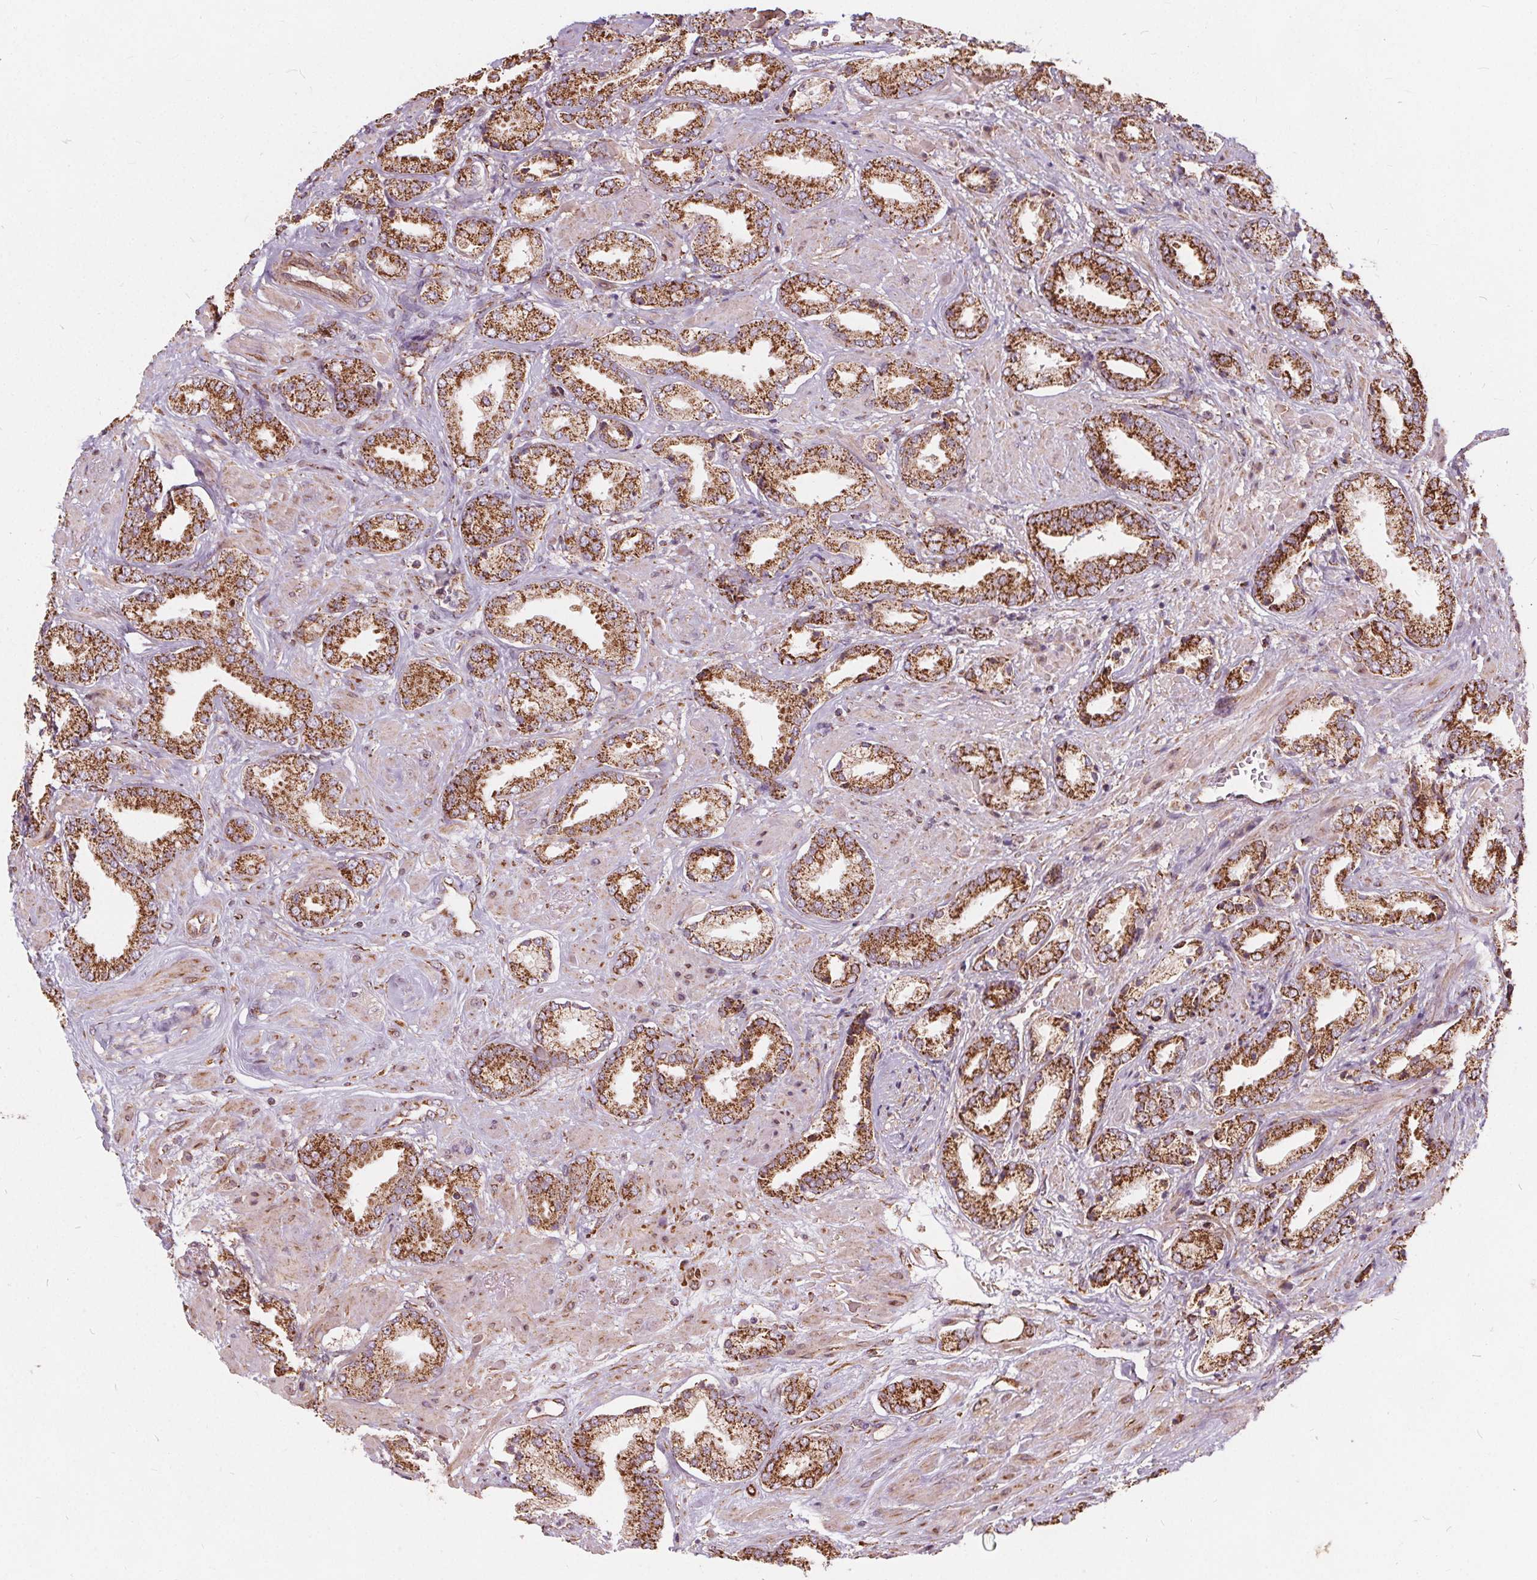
{"staining": {"intensity": "moderate", "quantity": ">75%", "location": "cytoplasmic/membranous"}, "tissue": "prostate cancer", "cell_type": "Tumor cells", "image_type": "cancer", "snomed": [{"axis": "morphology", "description": "Adenocarcinoma, High grade"}, {"axis": "topography", "description": "Prostate"}], "caption": "A brown stain shows moderate cytoplasmic/membranous staining of a protein in human prostate cancer tumor cells.", "gene": "PLSCR3", "patient": {"sex": "male", "age": 56}}